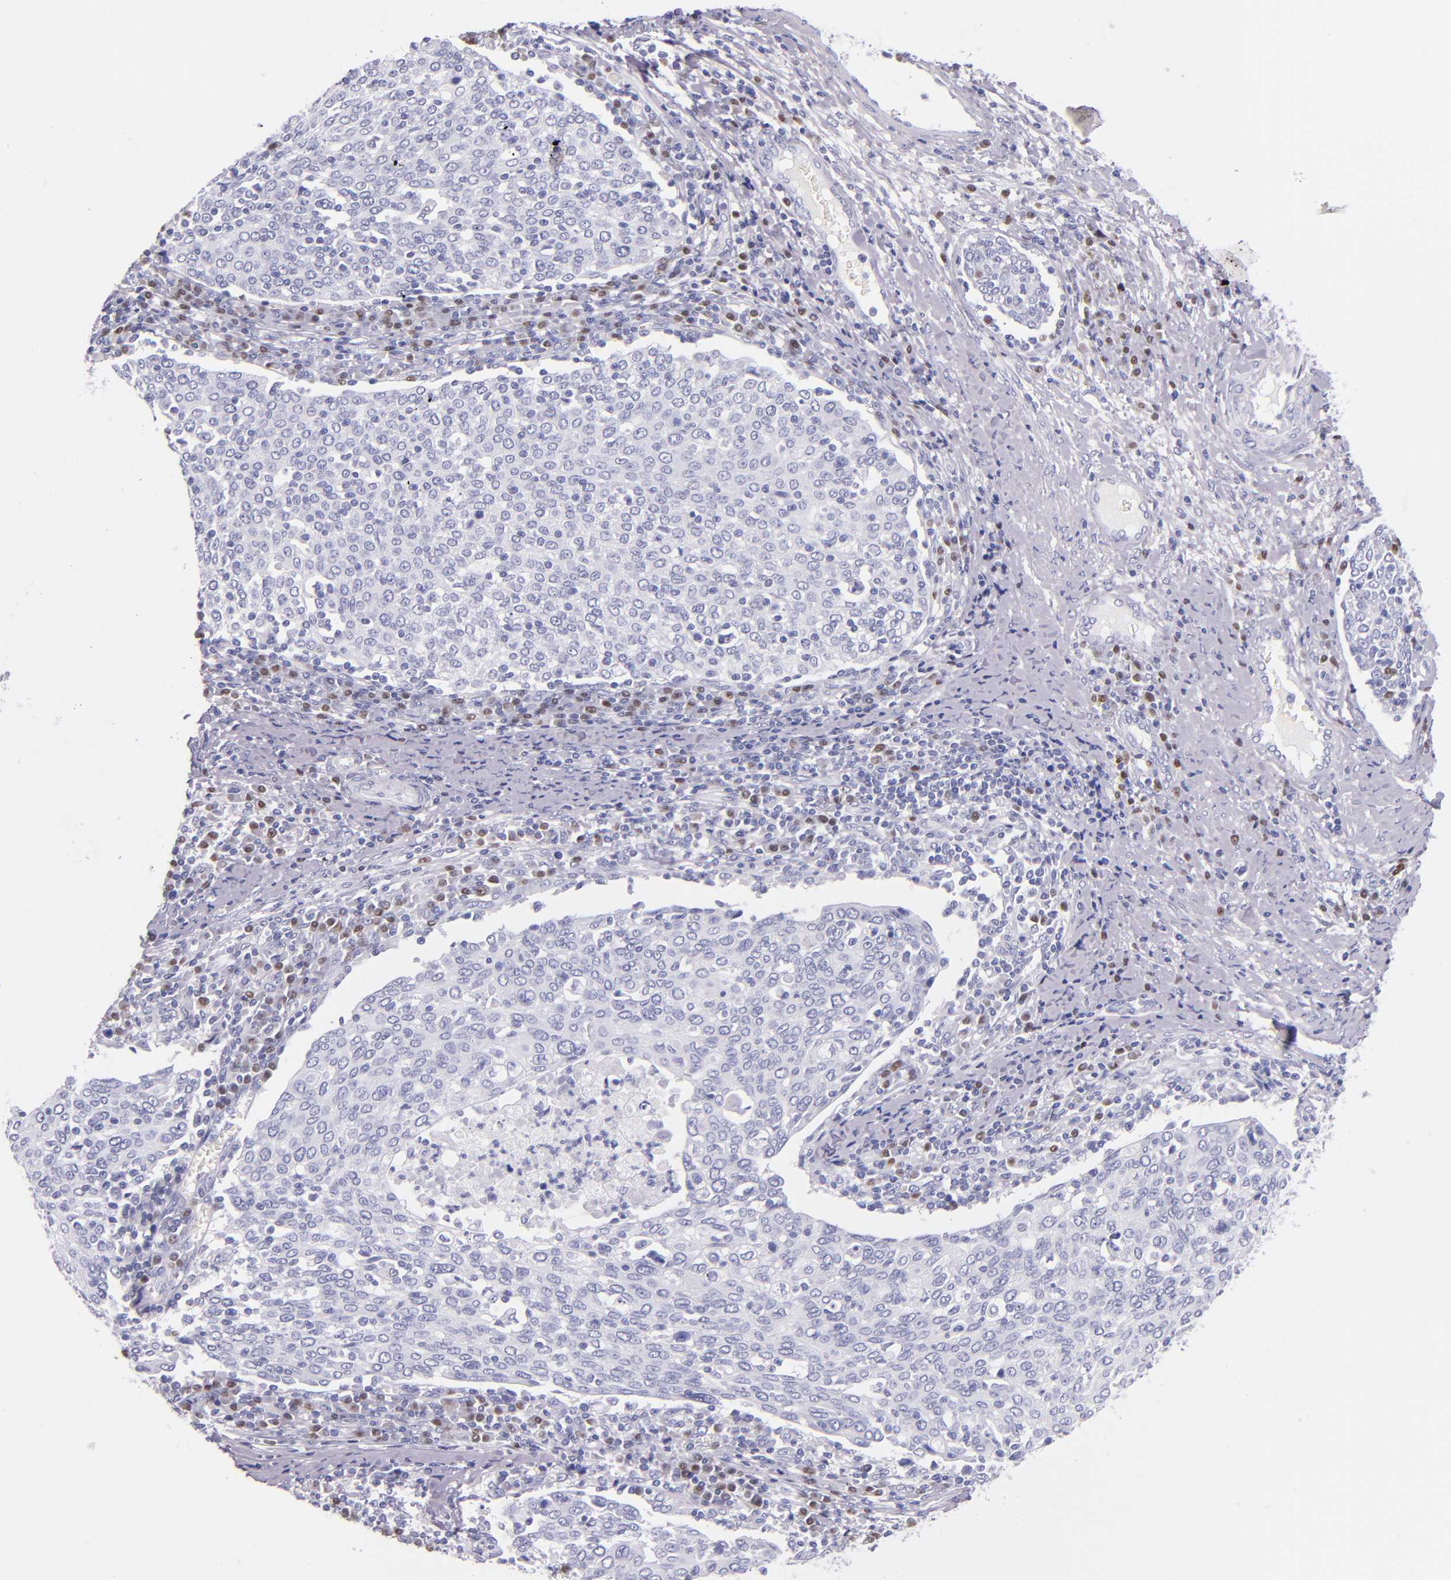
{"staining": {"intensity": "negative", "quantity": "none", "location": "none"}, "tissue": "cervical cancer", "cell_type": "Tumor cells", "image_type": "cancer", "snomed": [{"axis": "morphology", "description": "Squamous cell carcinoma, NOS"}, {"axis": "topography", "description": "Cervix"}], "caption": "High power microscopy photomicrograph of an immunohistochemistry (IHC) micrograph of cervical squamous cell carcinoma, revealing no significant expression in tumor cells.", "gene": "IRF4", "patient": {"sex": "female", "age": 40}}